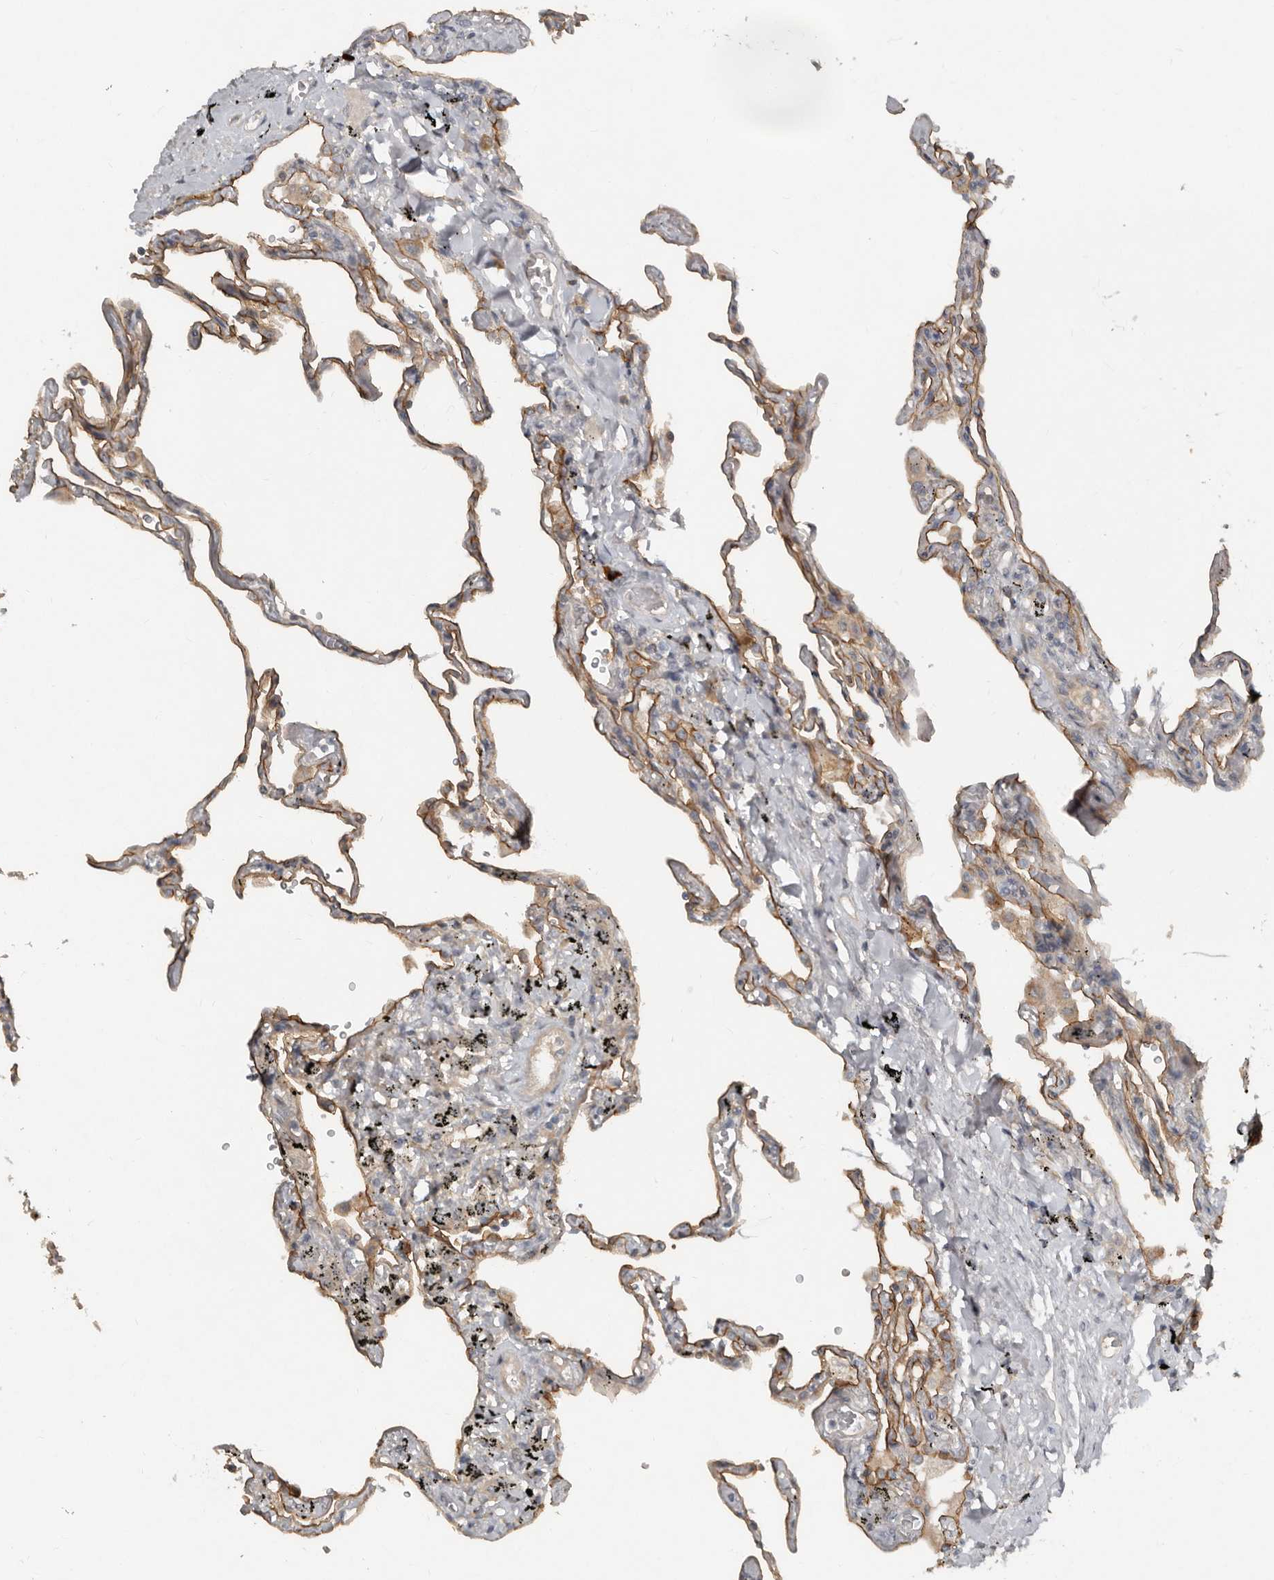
{"staining": {"intensity": "moderate", "quantity": ">75%", "location": "cytoplasmic/membranous"}, "tissue": "lung", "cell_type": "Alveolar cells", "image_type": "normal", "snomed": [{"axis": "morphology", "description": "Normal tissue, NOS"}, {"axis": "topography", "description": "Lung"}], "caption": "Normal lung was stained to show a protein in brown. There is medium levels of moderate cytoplasmic/membranous staining in about >75% of alveolar cells. Ihc stains the protein of interest in brown and the nuclei are stained blue.", "gene": "TEAD3", "patient": {"sex": "male", "age": 59}}